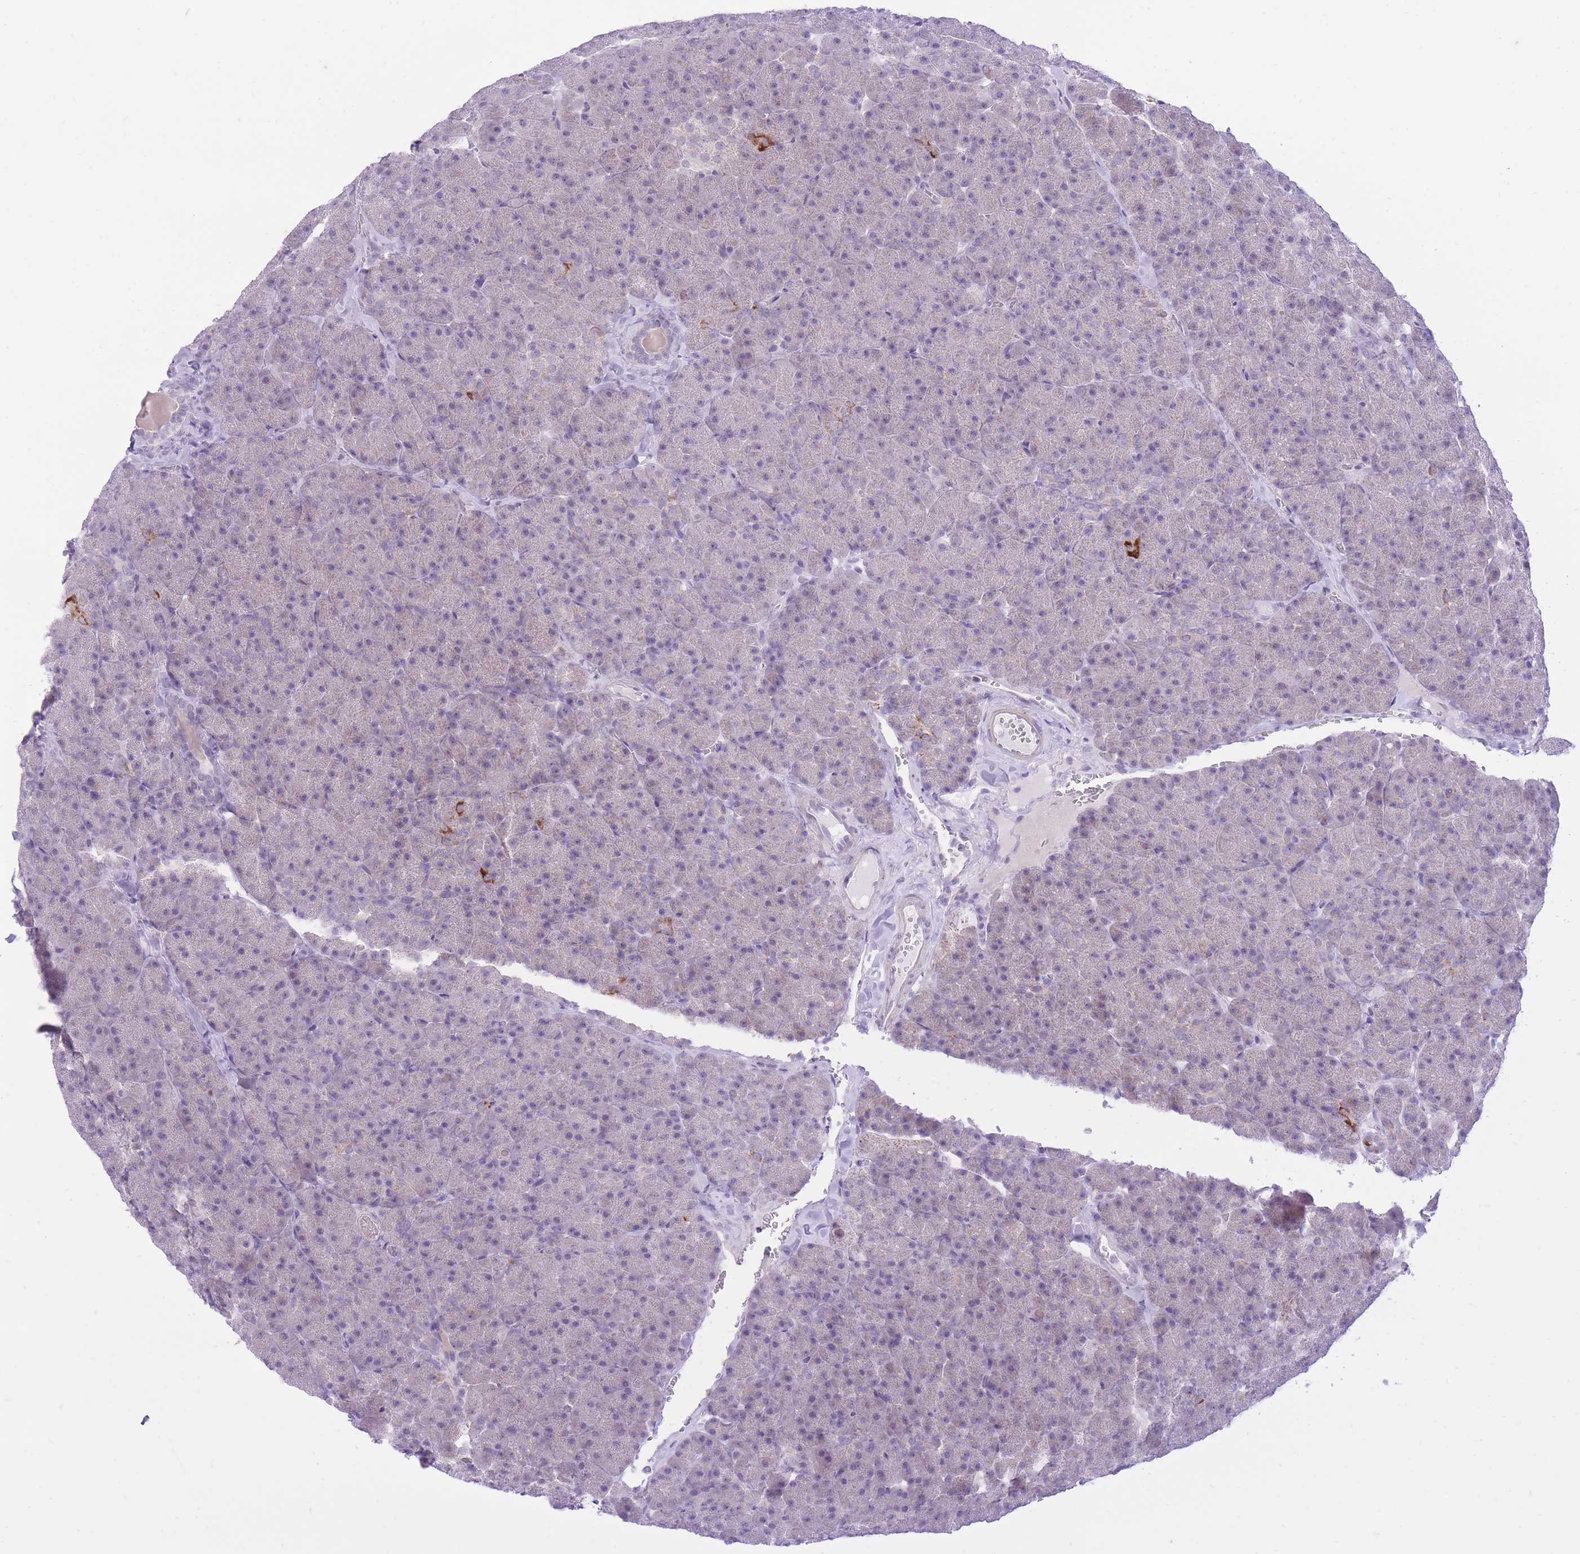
{"staining": {"intensity": "strong", "quantity": "<25%", "location": "cytoplasmic/membranous"}, "tissue": "pancreas", "cell_type": "Exocrine glandular cells", "image_type": "normal", "snomed": [{"axis": "morphology", "description": "Normal tissue, NOS"}, {"axis": "topography", "description": "Pancreas"}], "caption": "The histopathology image displays immunohistochemical staining of unremarkable pancreas. There is strong cytoplasmic/membranous staining is appreciated in approximately <25% of exocrine glandular cells.", "gene": "DENND2D", "patient": {"sex": "male", "age": 36}}